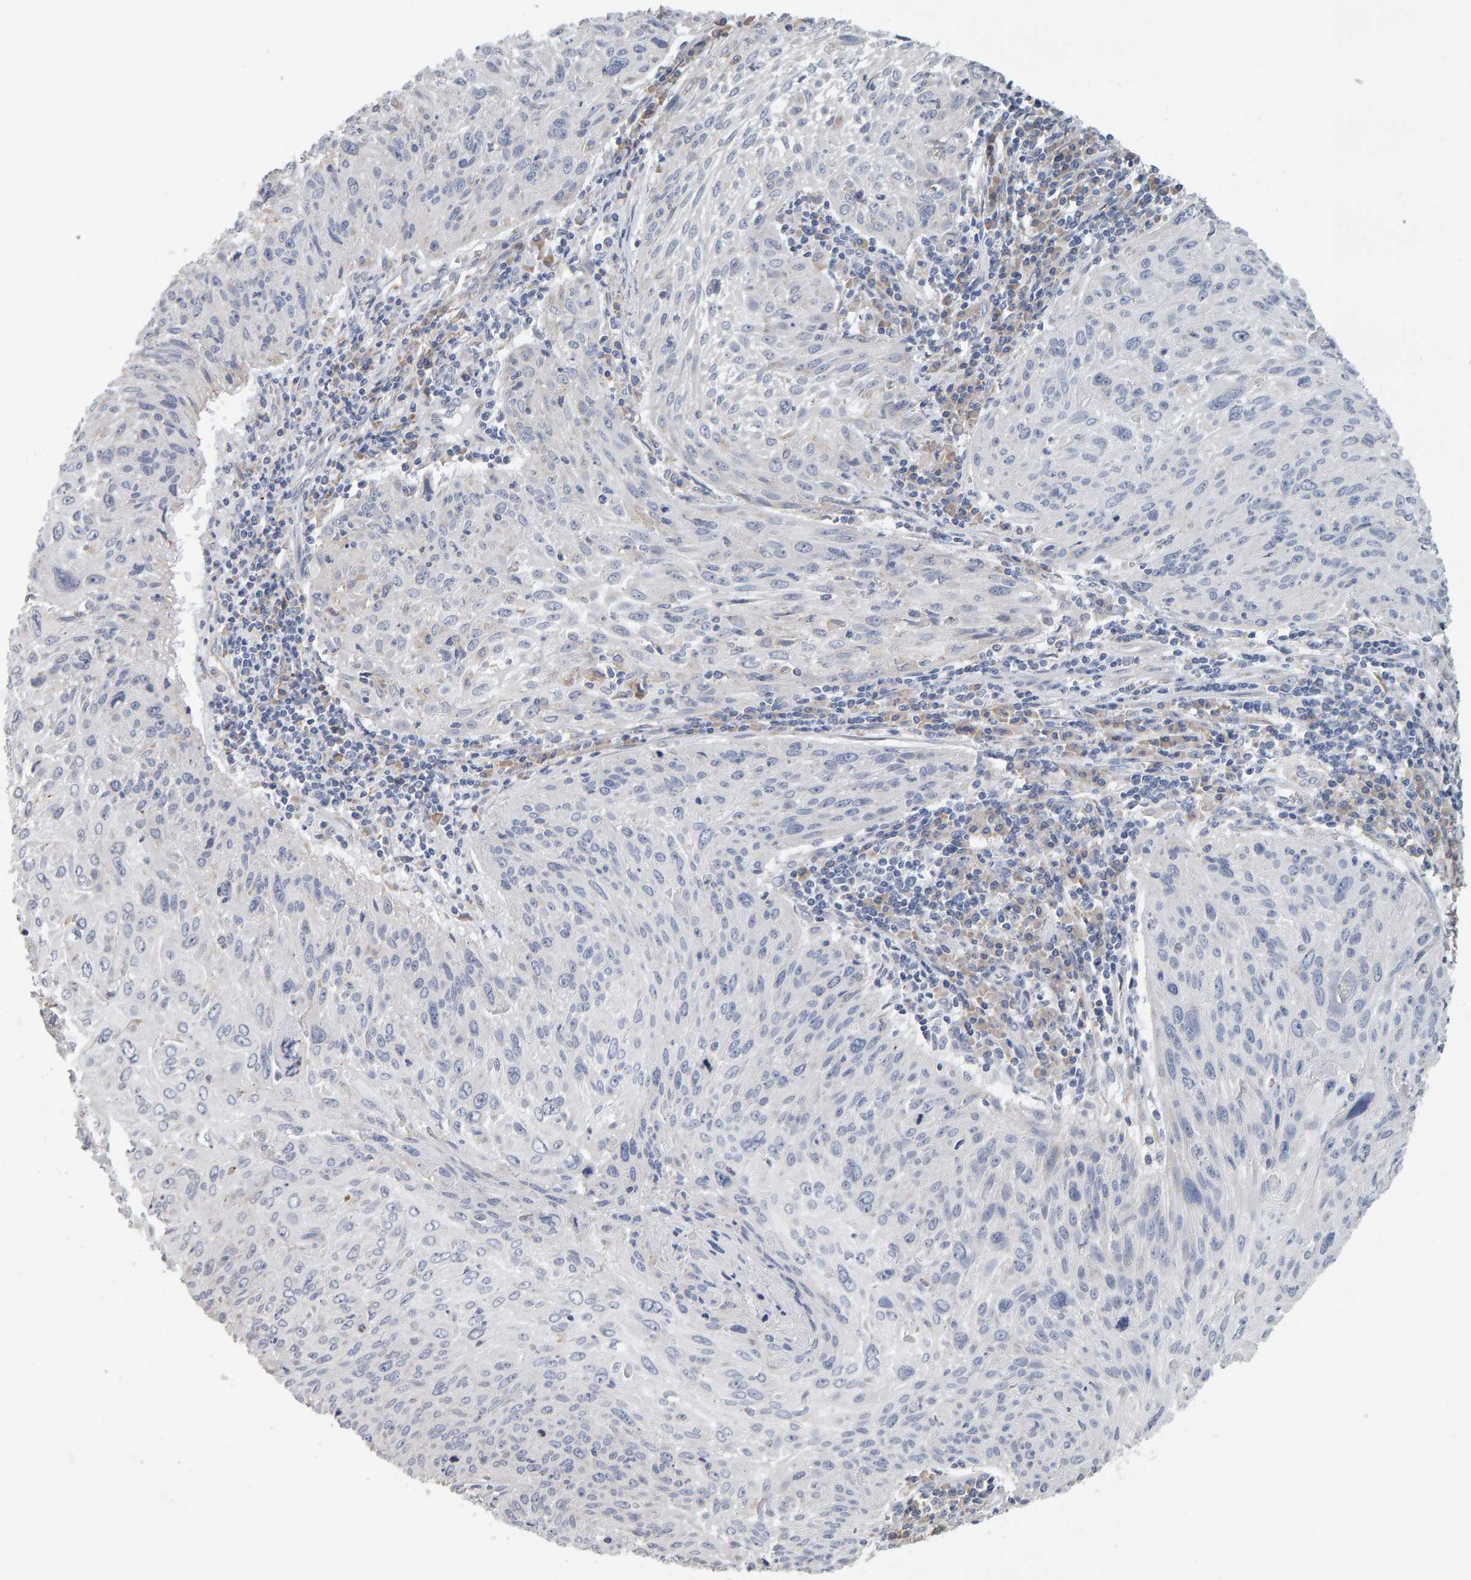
{"staining": {"intensity": "negative", "quantity": "none", "location": "none"}, "tissue": "cervical cancer", "cell_type": "Tumor cells", "image_type": "cancer", "snomed": [{"axis": "morphology", "description": "Squamous cell carcinoma, NOS"}, {"axis": "topography", "description": "Cervix"}], "caption": "Histopathology image shows no protein positivity in tumor cells of cervical squamous cell carcinoma tissue. (DAB (3,3'-diaminobenzidine) IHC with hematoxylin counter stain).", "gene": "ADHFE1", "patient": {"sex": "female", "age": 51}}